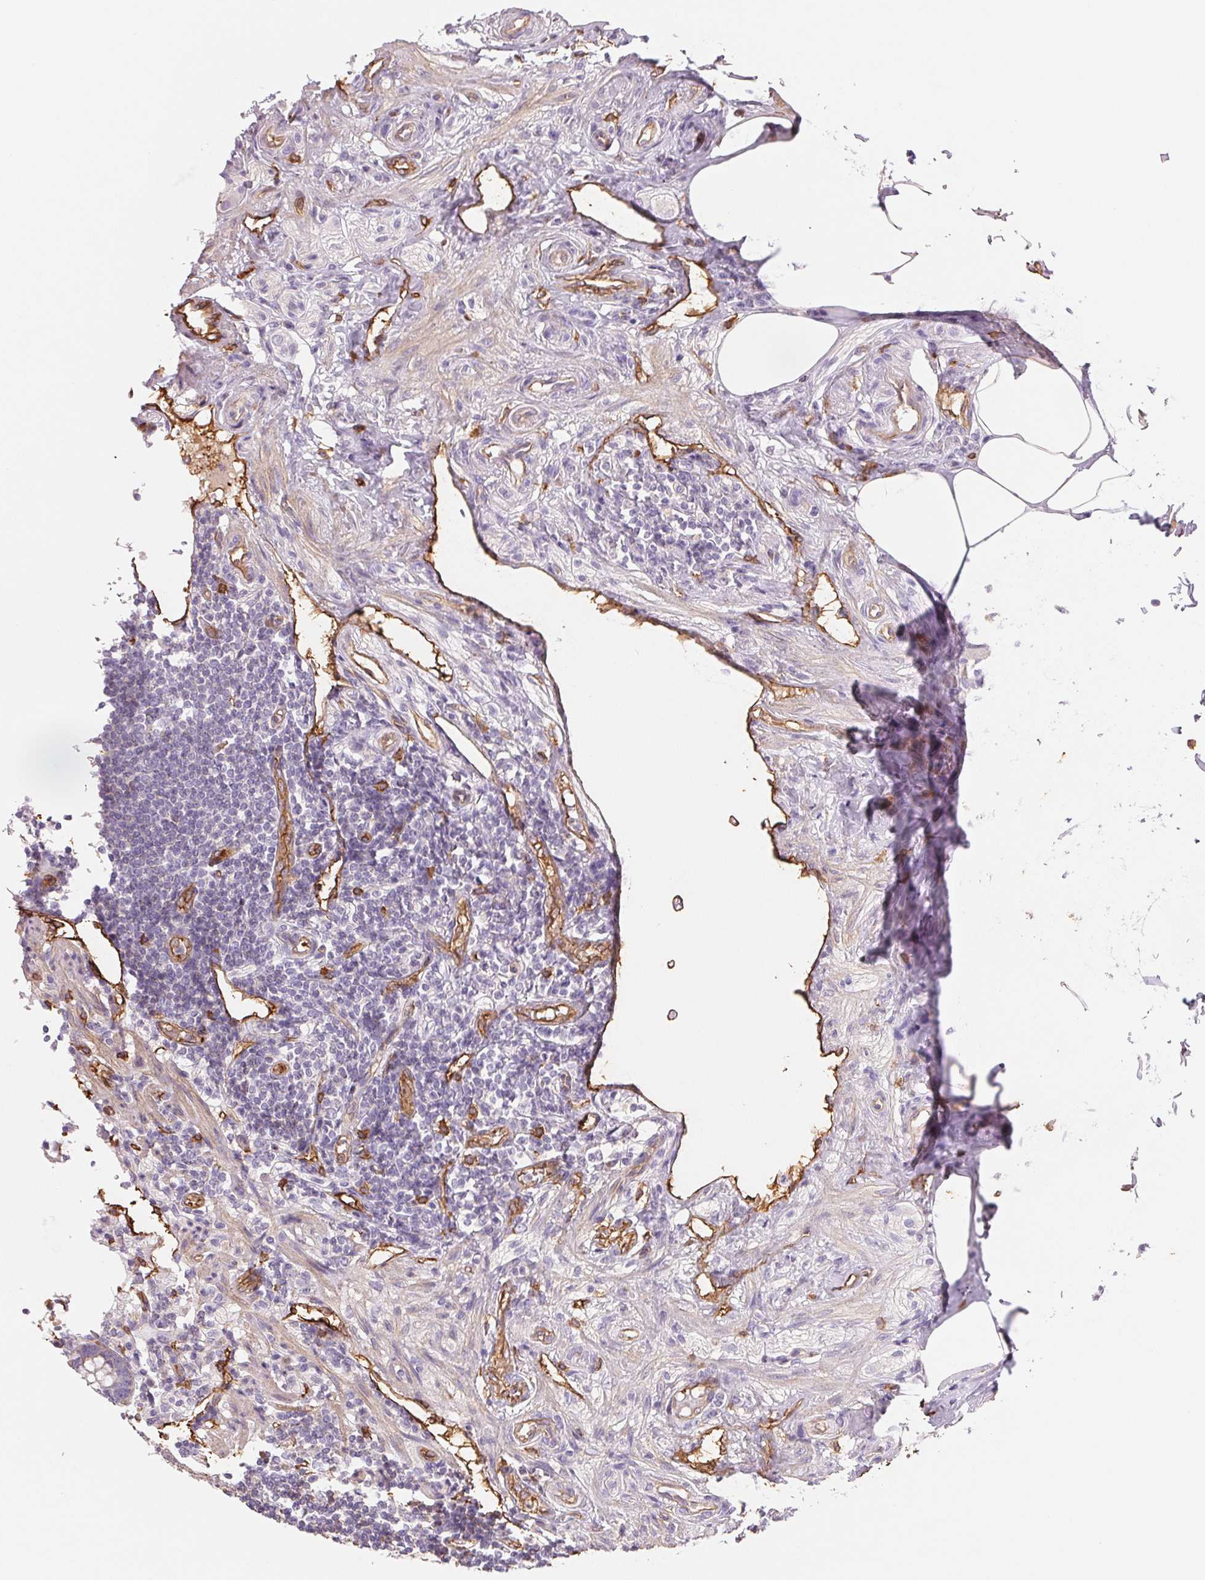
{"staining": {"intensity": "weak", "quantity": "25%-75%", "location": "cytoplasmic/membranous"}, "tissue": "appendix", "cell_type": "Glandular cells", "image_type": "normal", "snomed": [{"axis": "morphology", "description": "Normal tissue, NOS"}, {"axis": "topography", "description": "Appendix"}], "caption": "Appendix stained with DAB (3,3'-diaminobenzidine) immunohistochemistry displays low levels of weak cytoplasmic/membranous positivity in approximately 25%-75% of glandular cells.", "gene": "ANKRD13B", "patient": {"sex": "female", "age": 57}}